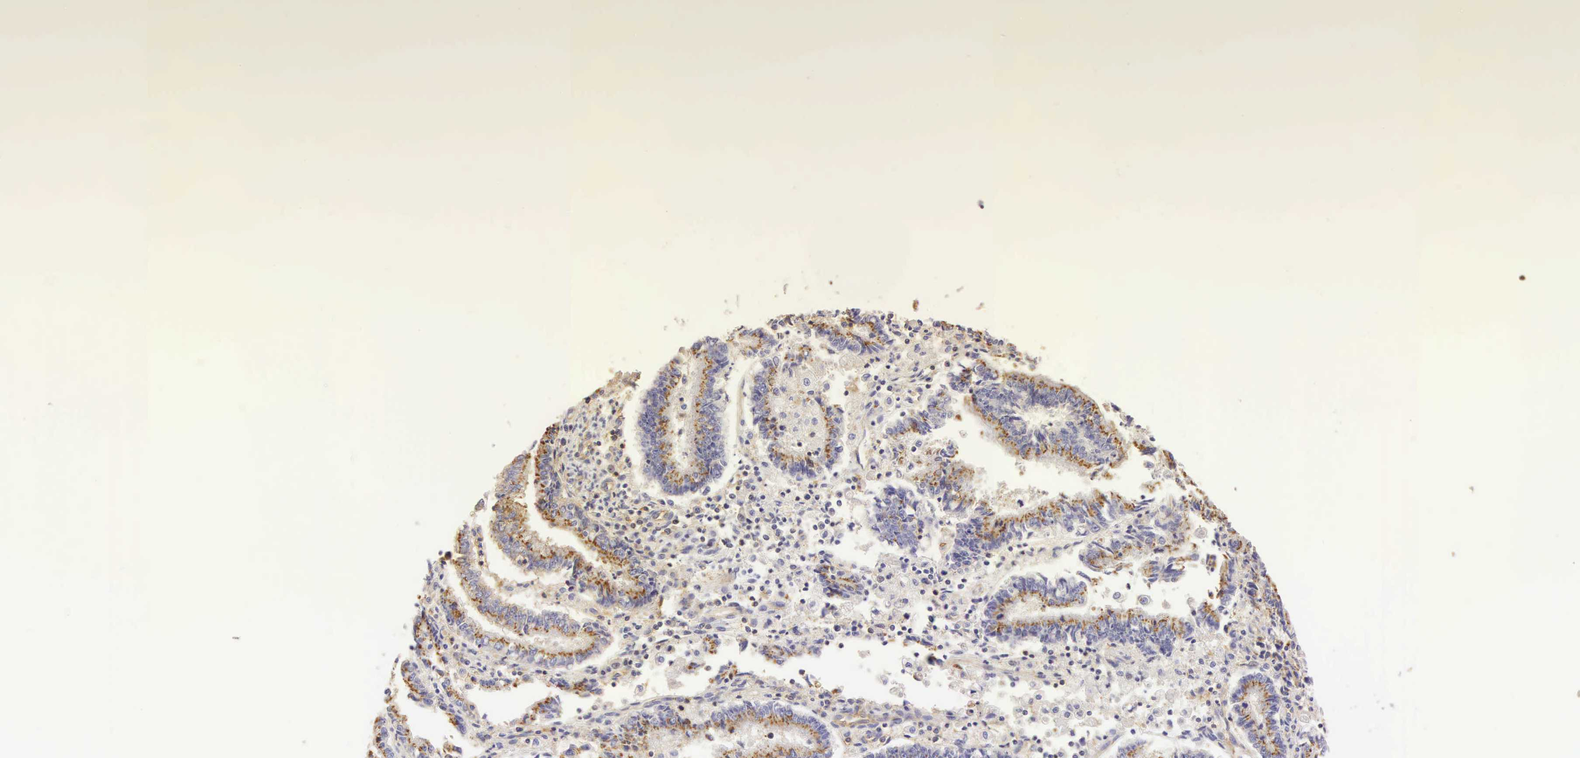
{"staining": {"intensity": "moderate", "quantity": "25%-75%", "location": "cytoplasmic/membranous"}, "tissue": "endometrial cancer", "cell_type": "Tumor cells", "image_type": "cancer", "snomed": [{"axis": "morphology", "description": "Adenocarcinoma, NOS"}, {"axis": "topography", "description": "Endometrium"}], "caption": "Immunohistochemical staining of human adenocarcinoma (endometrial) reveals medium levels of moderate cytoplasmic/membranous positivity in approximately 25%-75% of tumor cells.", "gene": "CD99", "patient": {"sex": "female", "age": 75}}